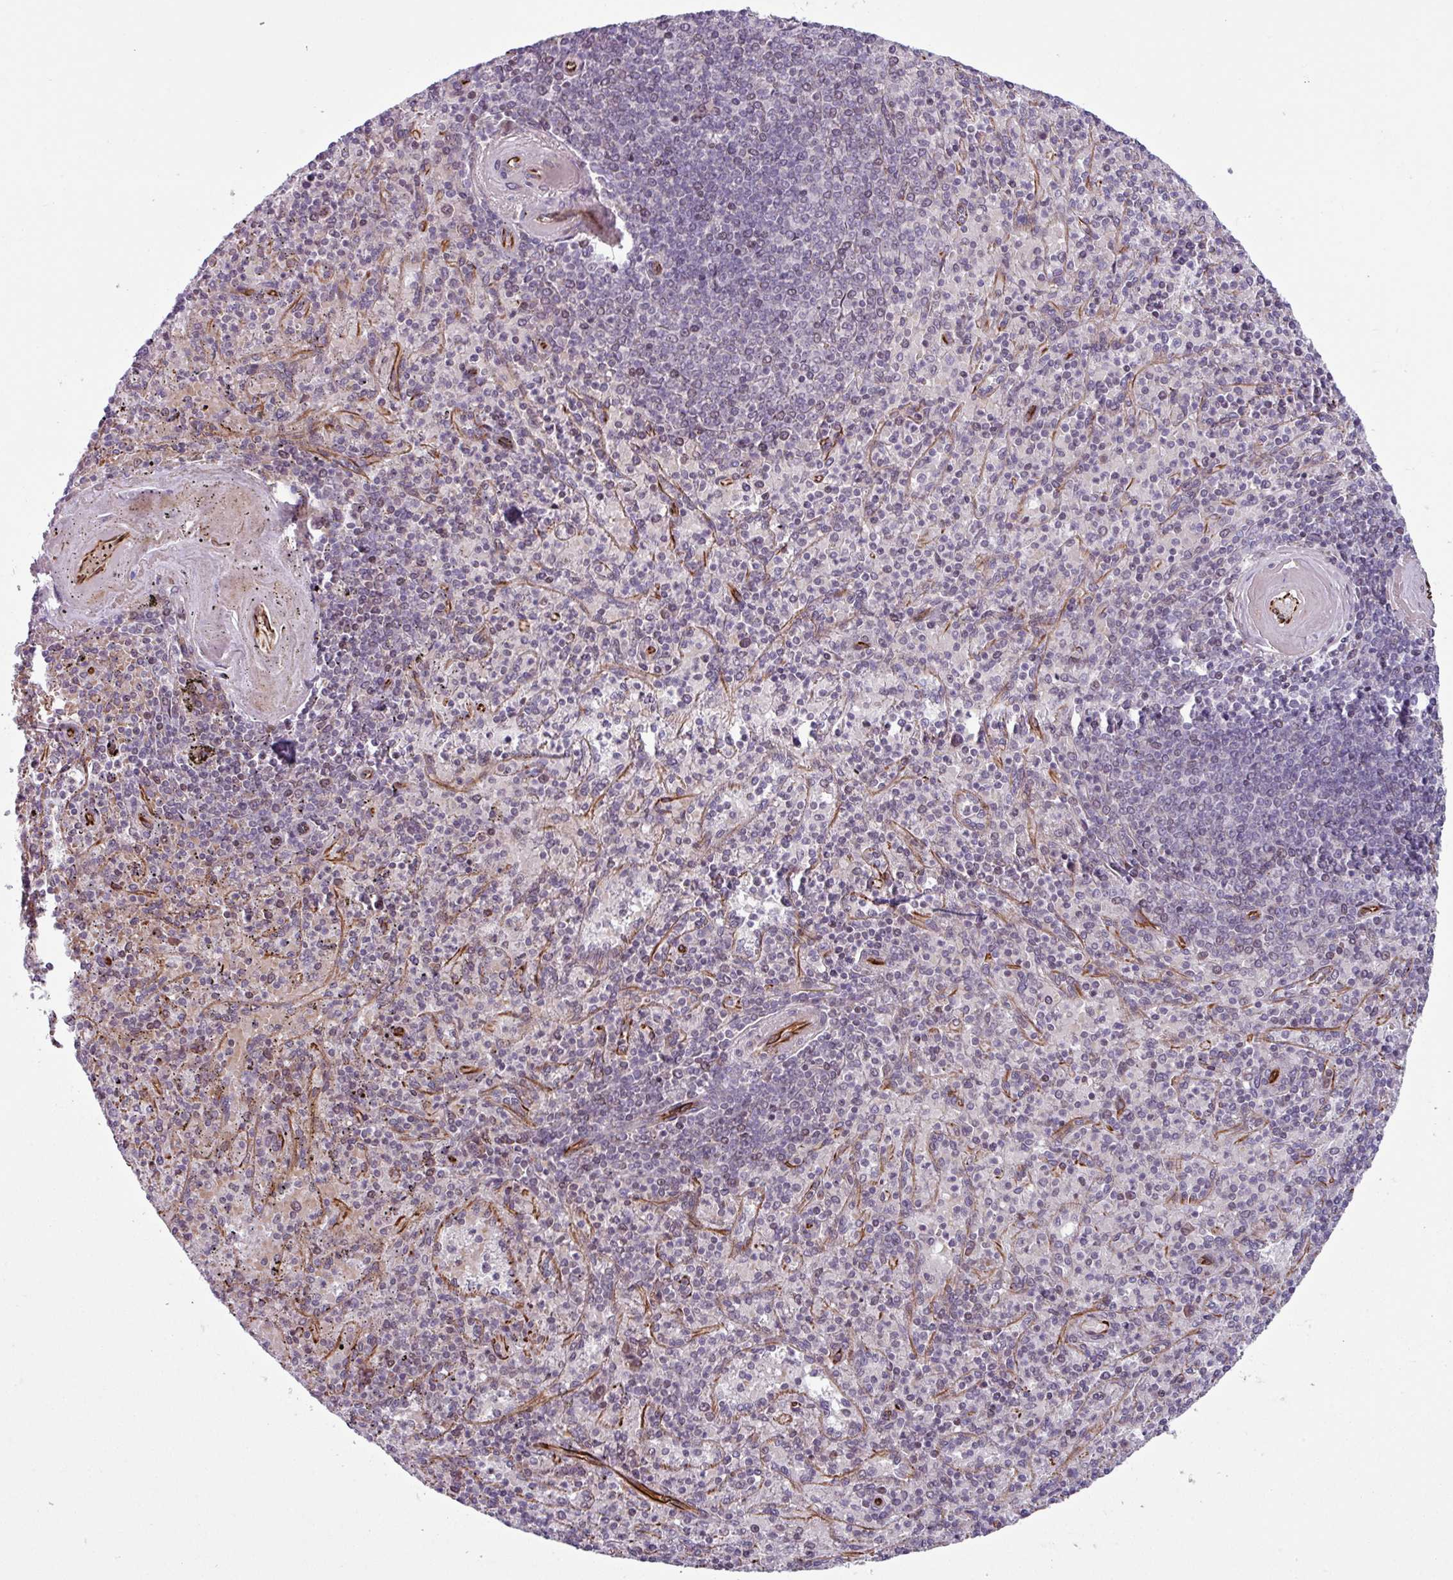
{"staining": {"intensity": "weak", "quantity": "<25%", "location": "cytoplasmic/membranous"}, "tissue": "spleen", "cell_type": "Cells in red pulp", "image_type": "normal", "snomed": [{"axis": "morphology", "description": "Normal tissue, NOS"}, {"axis": "topography", "description": "Spleen"}], "caption": "A high-resolution photomicrograph shows immunohistochemistry staining of benign spleen, which reveals no significant expression in cells in red pulp.", "gene": "CHD3", "patient": {"sex": "male", "age": 82}}